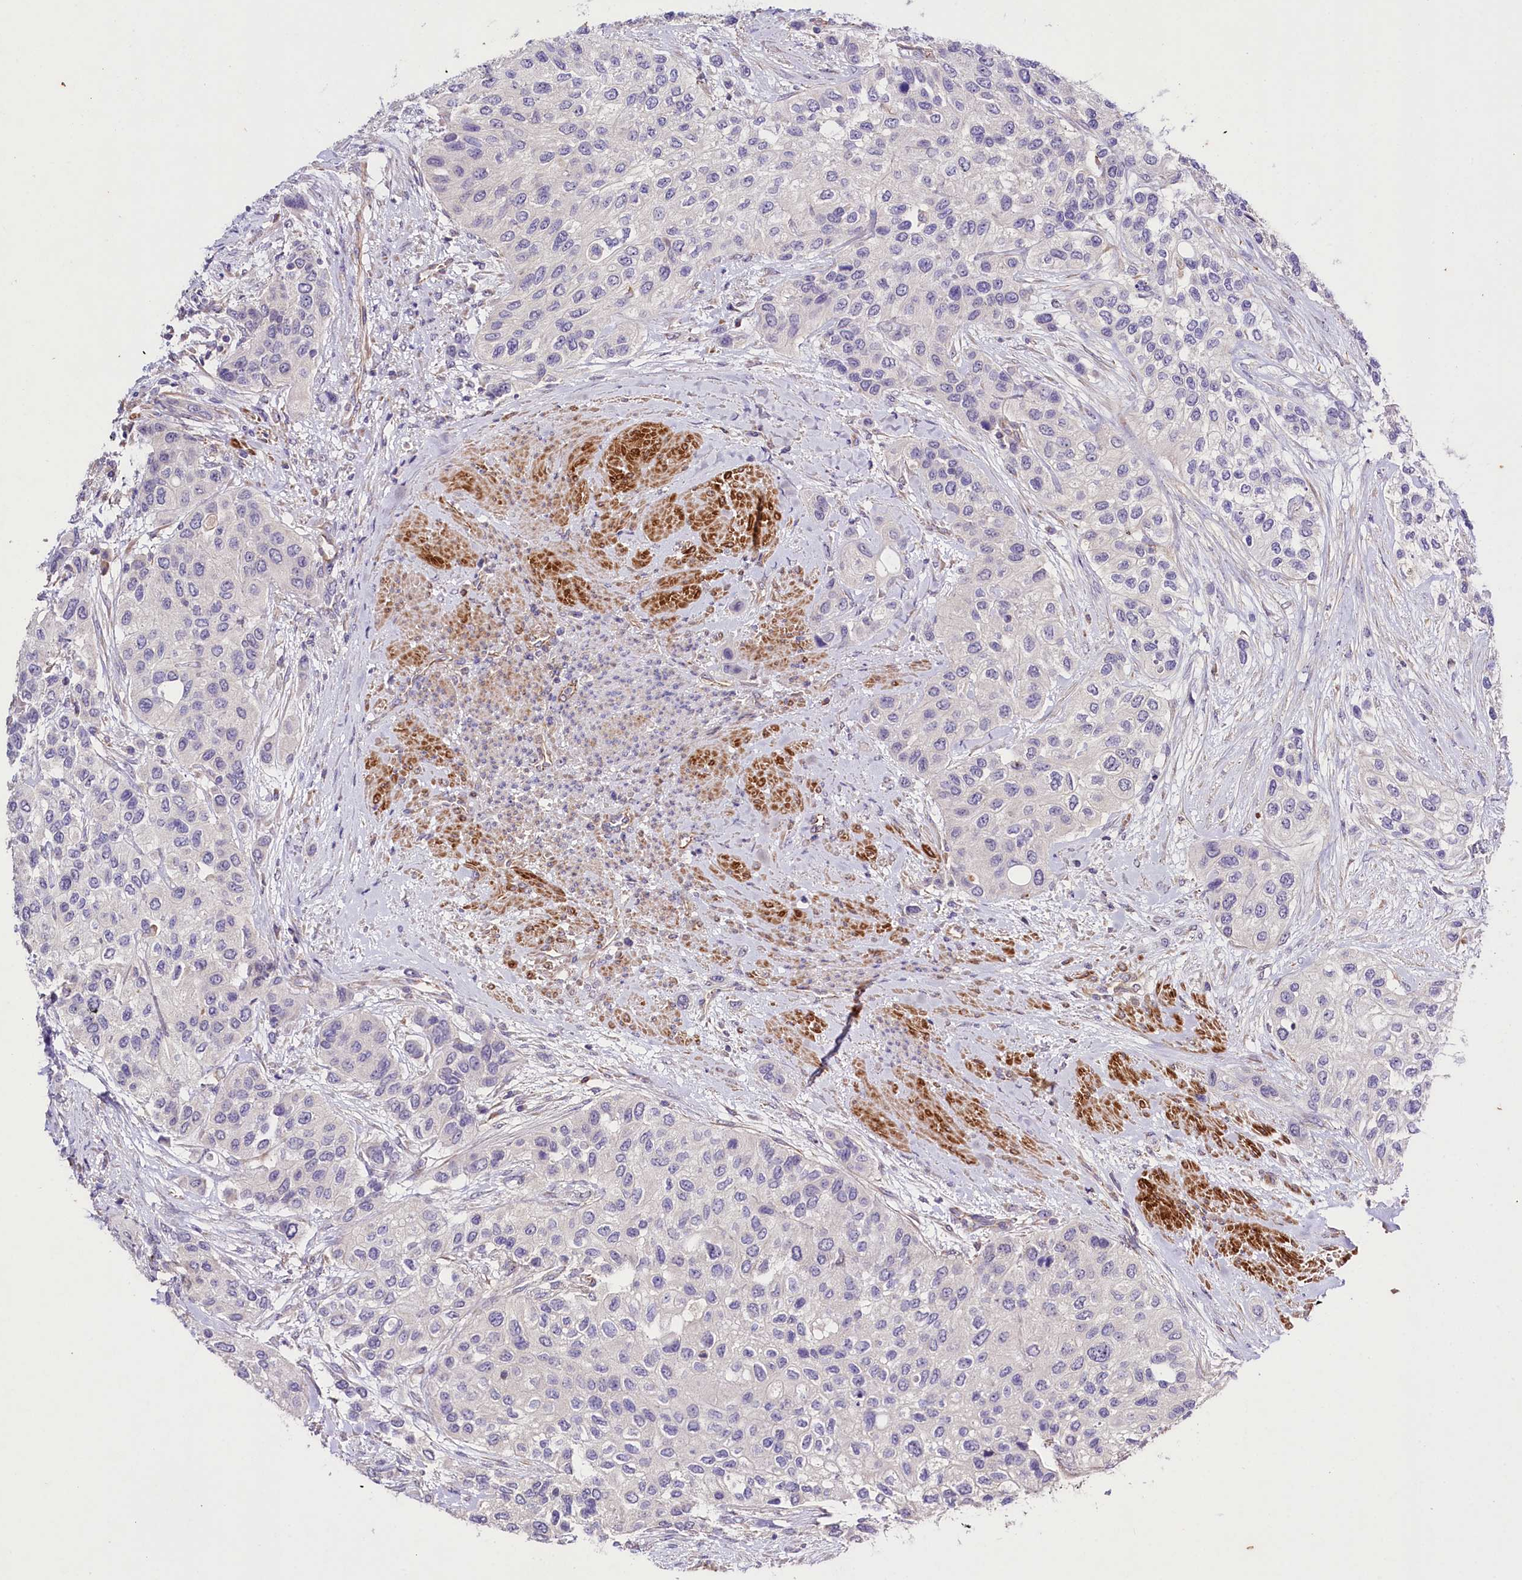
{"staining": {"intensity": "negative", "quantity": "none", "location": "none"}, "tissue": "urothelial cancer", "cell_type": "Tumor cells", "image_type": "cancer", "snomed": [{"axis": "morphology", "description": "Normal tissue, NOS"}, {"axis": "morphology", "description": "Urothelial carcinoma, High grade"}, {"axis": "topography", "description": "Vascular tissue"}, {"axis": "topography", "description": "Urinary bladder"}], "caption": "Immunohistochemistry (IHC) of human urothelial cancer demonstrates no positivity in tumor cells. (DAB immunohistochemistry (IHC) visualized using brightfield microscopy, high magnification).", "gene": "SLC7A1", "patient": {"sex": "female", "age": 56}}